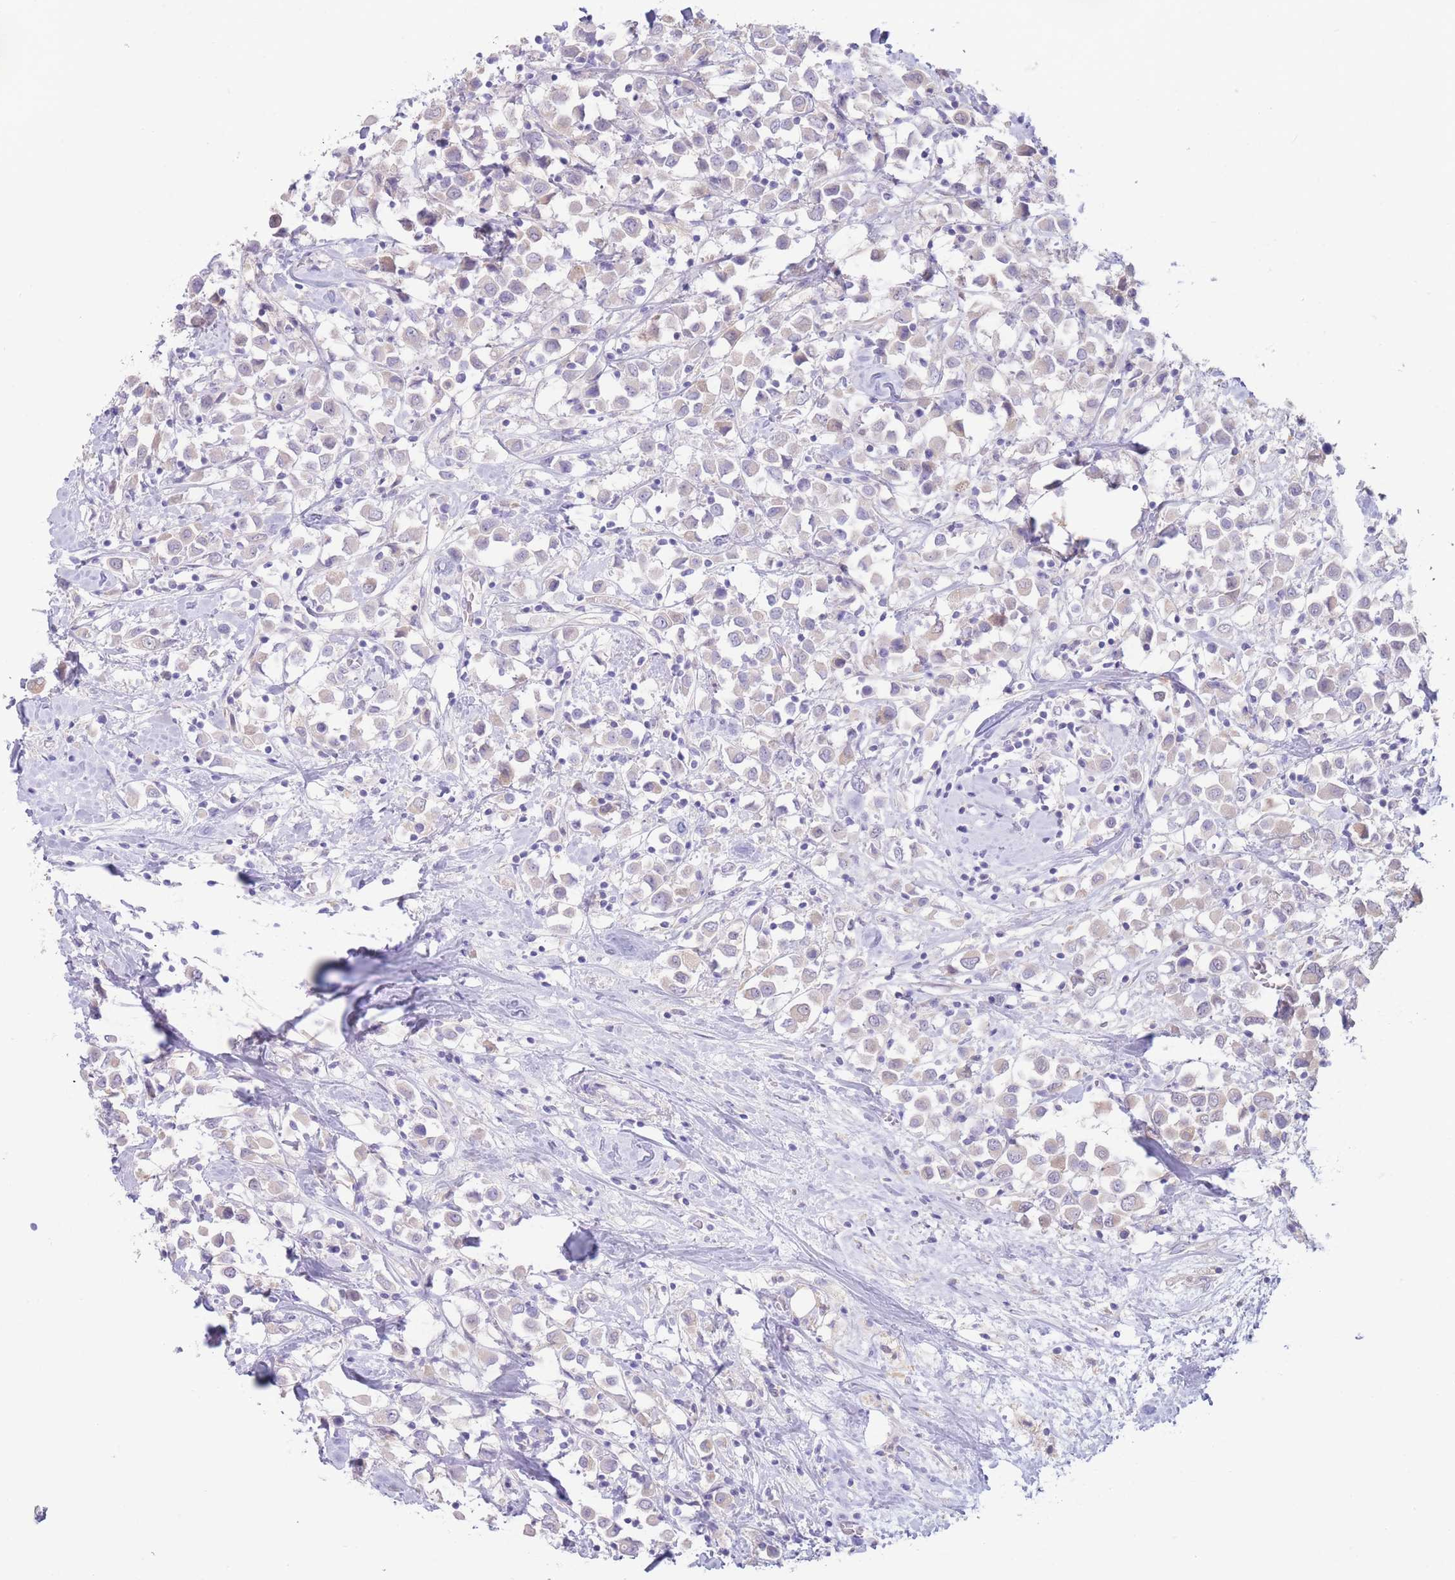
{"staining": {"intensity": "negative", "quantity": "none", "location": "none"}, "tissue": "breast cancer", "cell_type": "Tumor cells", "image_type": "cancer", "snomed": [{"axis": "morphology", "description": "Duct carcinoma"}, {"axis": "topography", "description": "Breast"}], "caption": "Tumor cells show no significant protein positivity in breast cancer (infiltrating ductal carcinoma).", "gene": "FAH", "patient": {"sex": "female", "age": 61}}